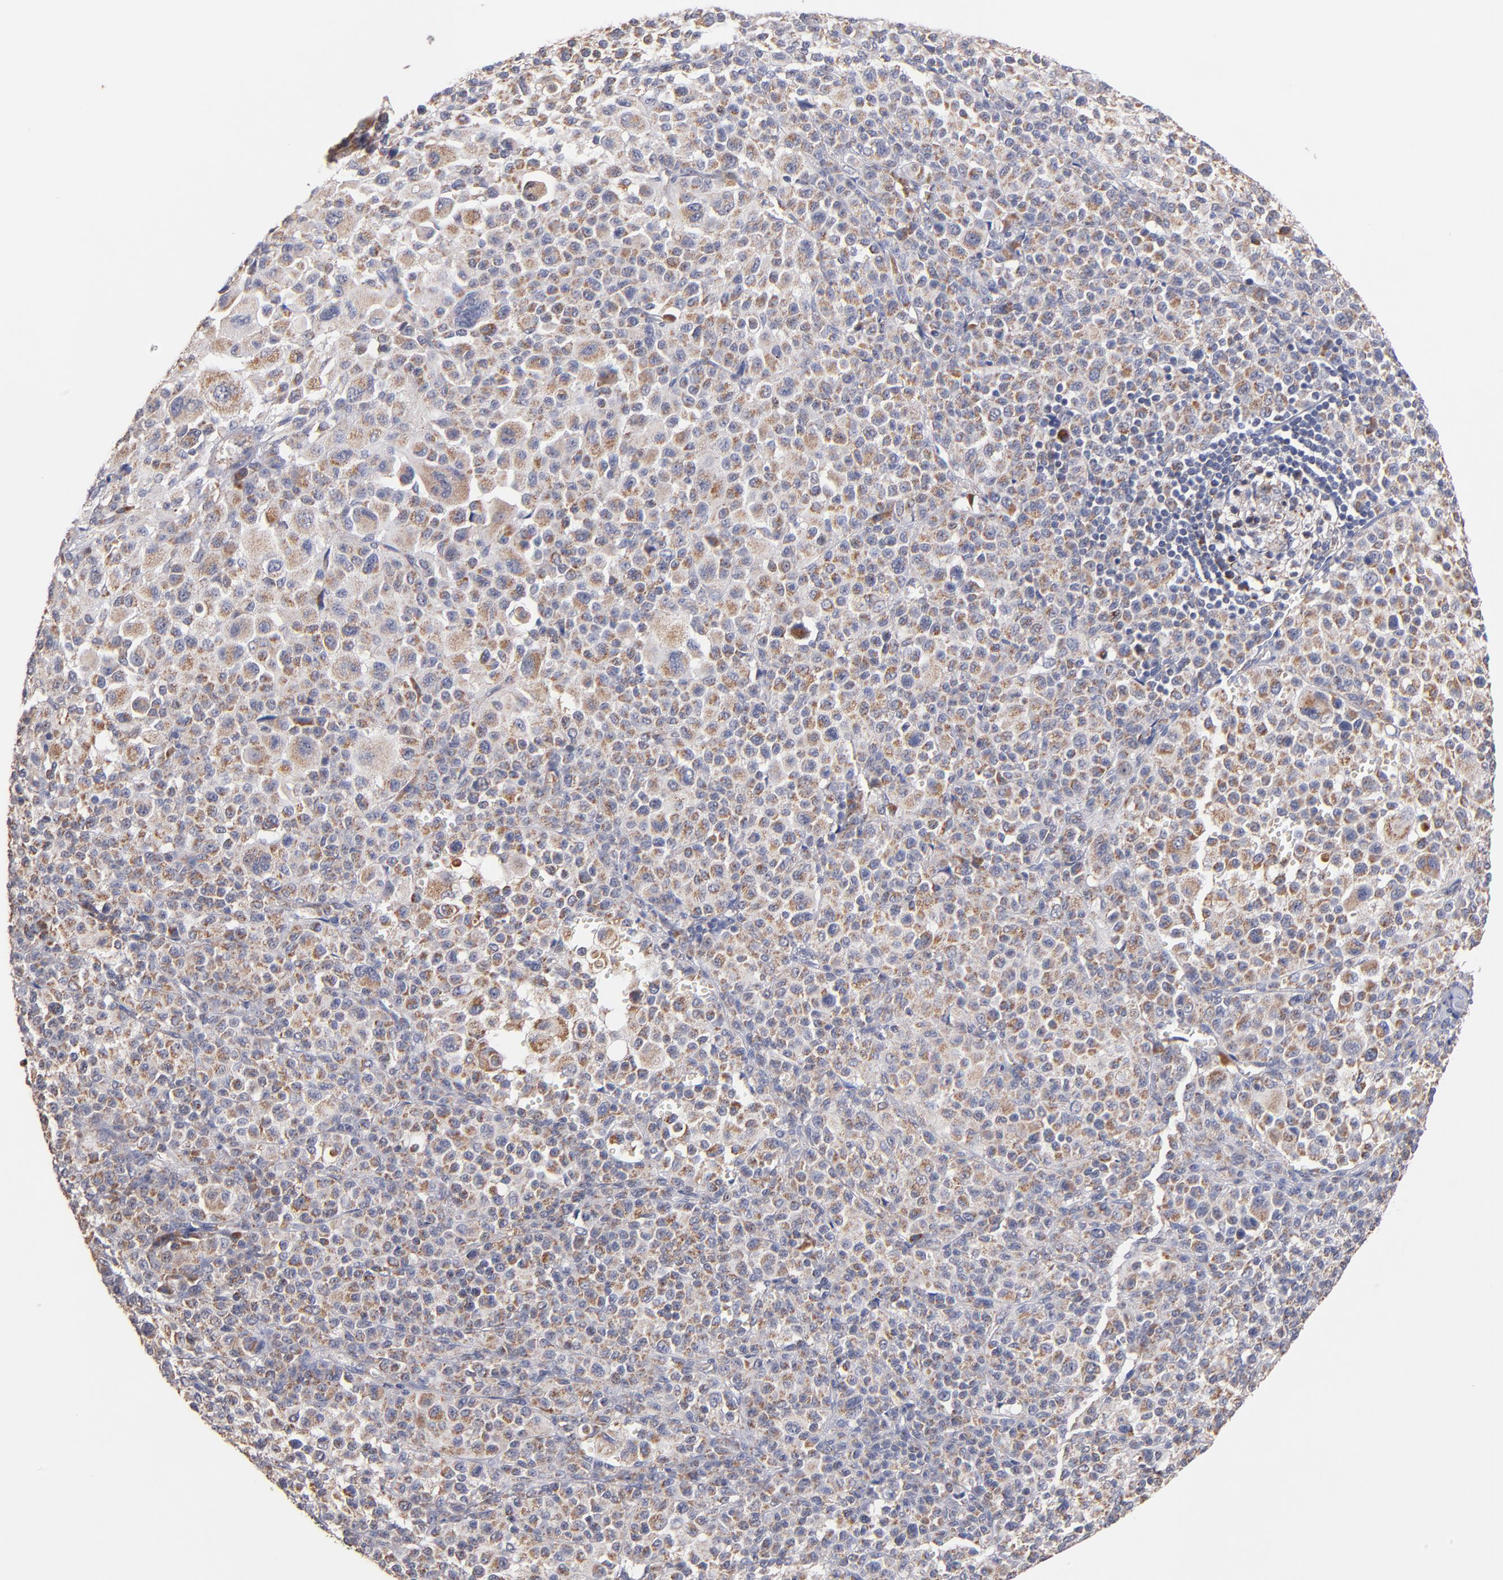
{"staining": {"intensity": "weak", "quantity": ">75%", "location": "cytoplasmic/membranous"}, "tissue": "melanoma", "cell_type": "Tumor cells", "image_type": "cancer", "snomed": [{"axis": "morphology", "description": "Malignant melanoma, Metastatic site"}, {"axis": "topography", "description": "Skin"}], "caption": "DAB immunohistochemical staining of melanoma reveals weak cytoplasmic/membranous protein staining in about >75% of tumor cells.", "gene": "DIABLO", "patient": {"sex": "female", "age": 74}}